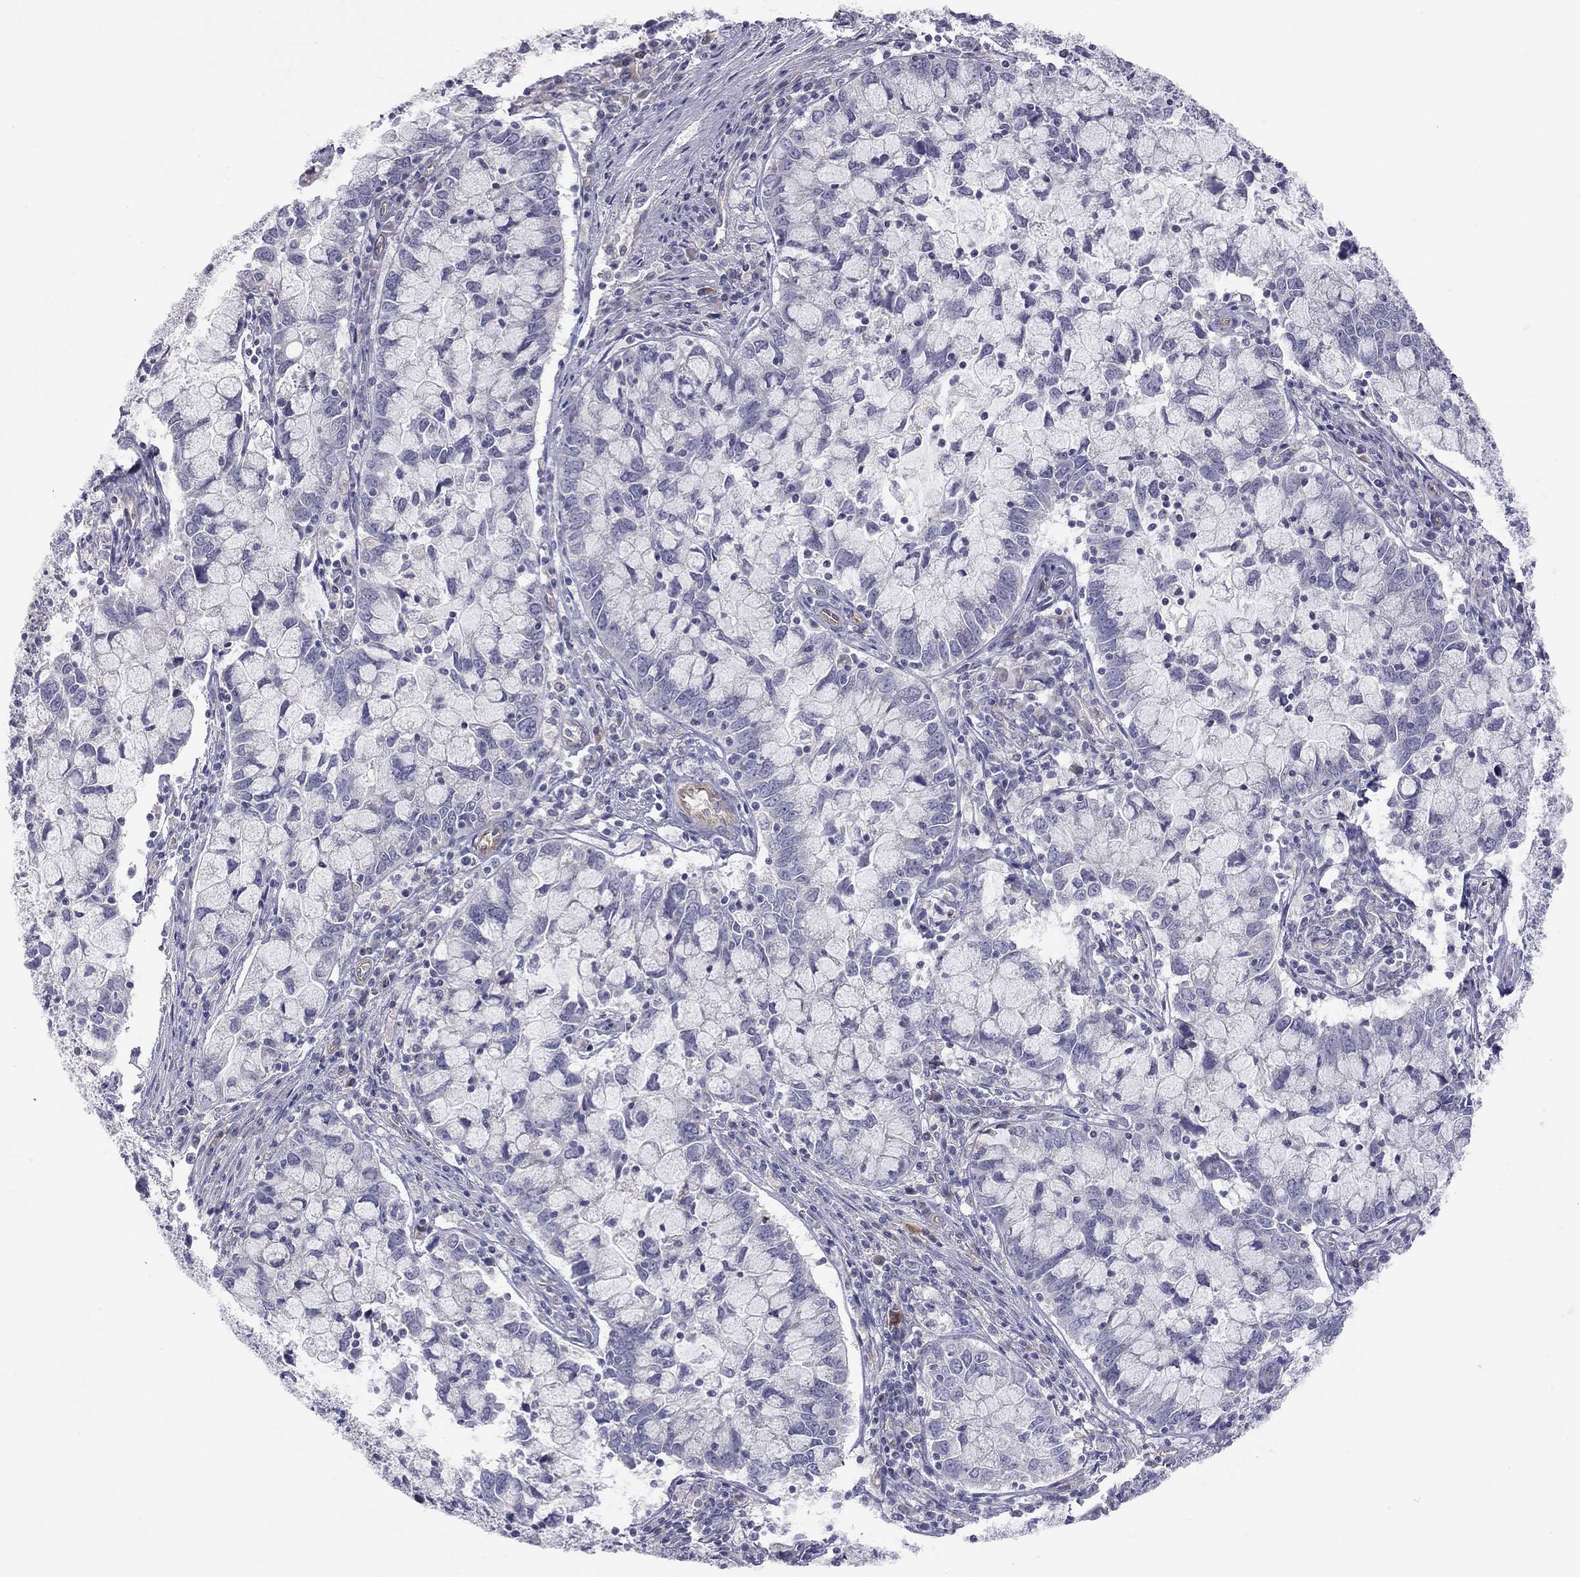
{"staining": {"intensity": "negative", "quantity": "none", "location": "none"}, "tissue": "cervical cancer", "cell_type": "Tumor cells", "image_type": "cancer", "snomed": [{"axis": "morphology", "description": "Adenocarcinoma, NOS"}, {"axis": "topography", "description": "Cervix"}], "caption": "Immunohistochemistry histopathology image of neoplastic tissue: cervical adenocarcinoma stained with DAB displays no significant protein staining in tumor cells. The staining is performed using DAB brown chromogen with nuclei counter-stained in using hematoxylin.", "gene": "GPRC5B", "patient": {"sex": "female", "age": 40}}